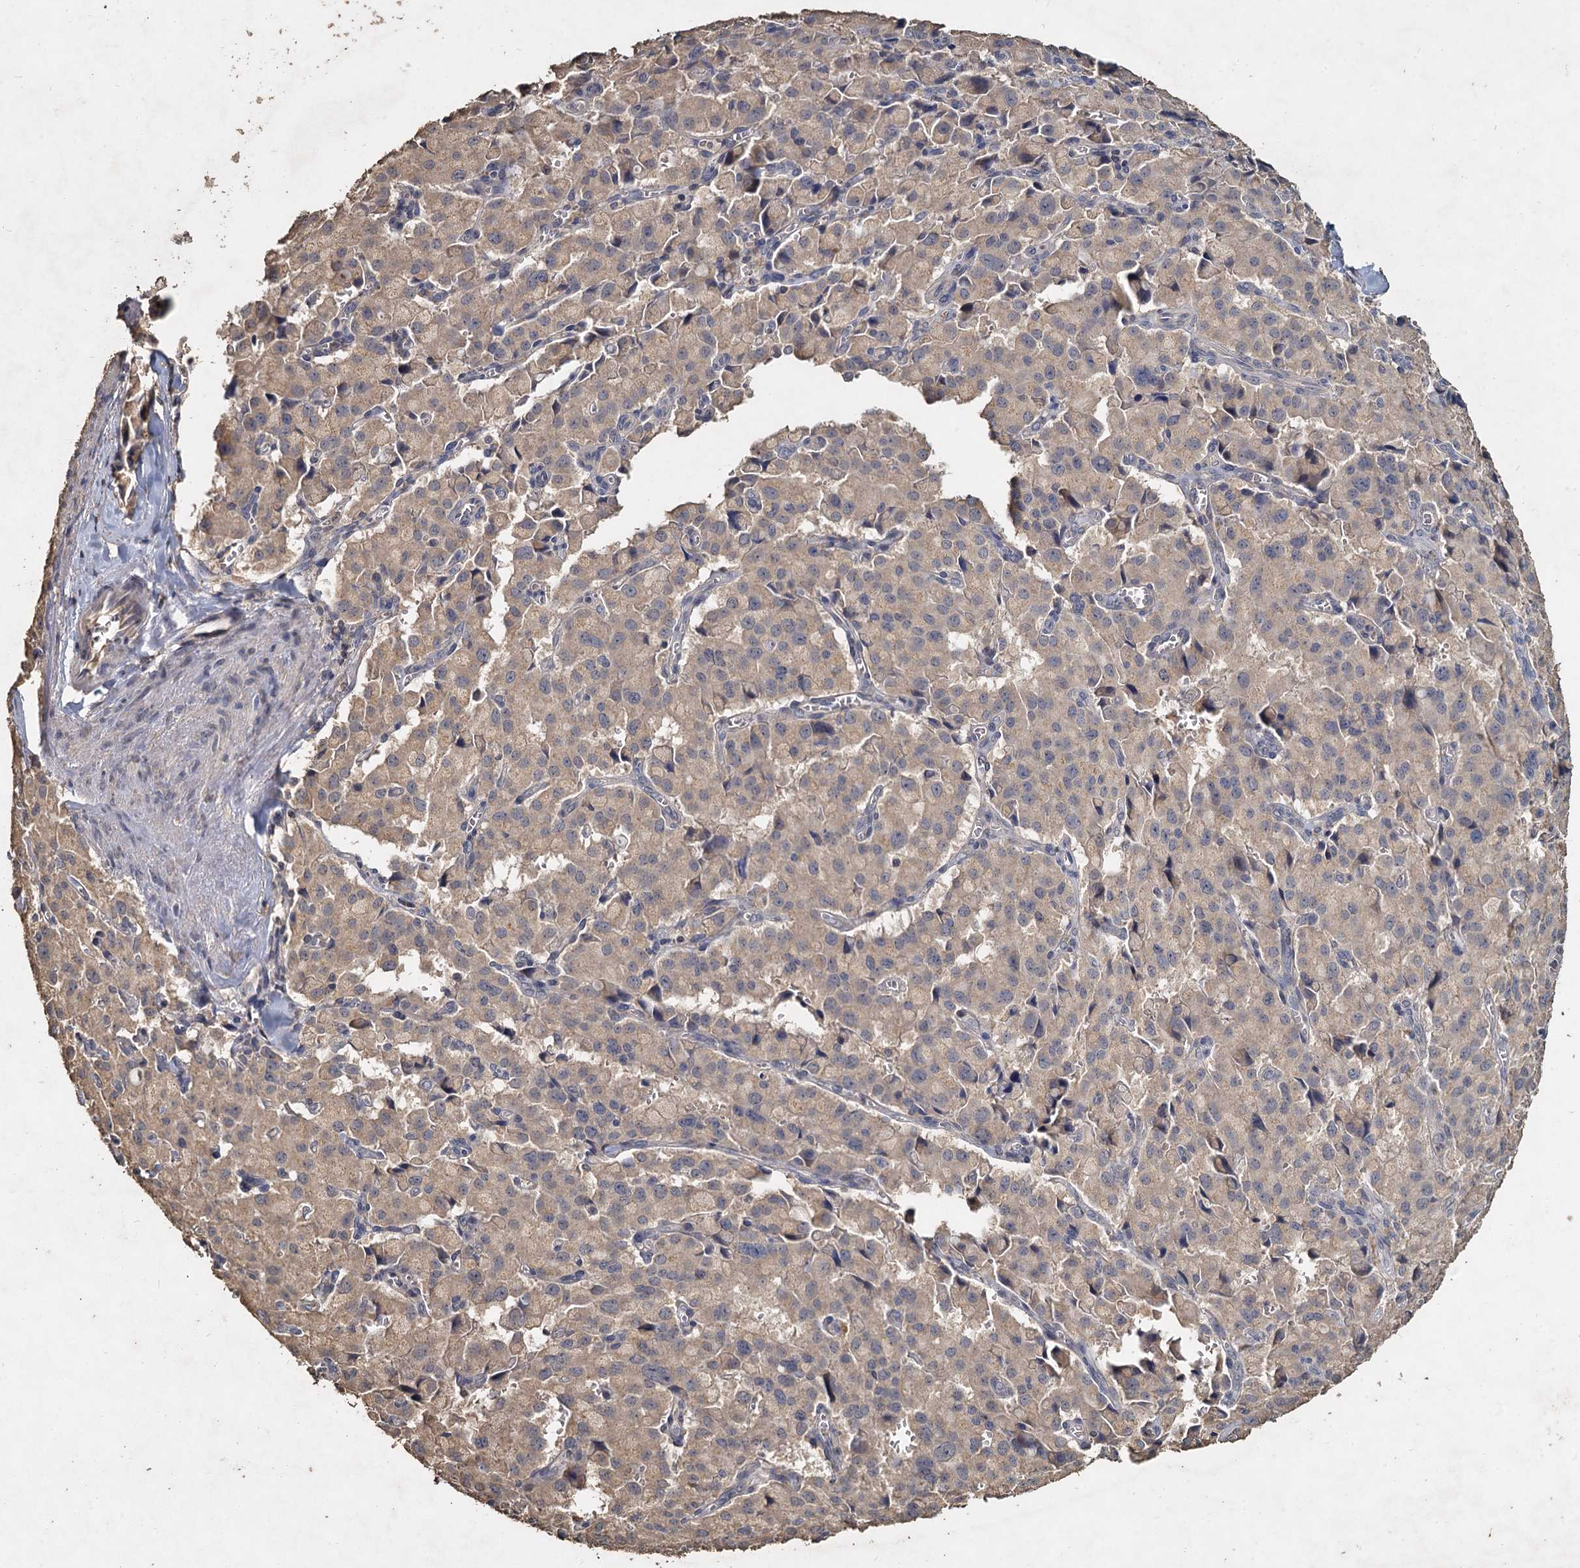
{"staining": {"intensity": "weak", "quantity": "<25%", "location": "cytoplasmic/membranous"}, "tissue": "pancreatic cancer", "cell_type": "Tumor cells", "image_type": "cancer", "snomed": [{"axis": "morphology", "description": "Adenocarcinoma, NOS"}, {"axis": "topography", "description": "Pancreas"}], "caption": "The IHC histopathology image has no significant expression in tumor cells of pancreatic cancer tissue. The staining was performed using DAB (3,3'-diaminobenzidine) to visualize the protein expression in brown, while the nuclei were stained in blue with hematoxylin (Magnification: 20x).", "gene": "CCDC61", "patient": {"sex": "male", "age": 65}}